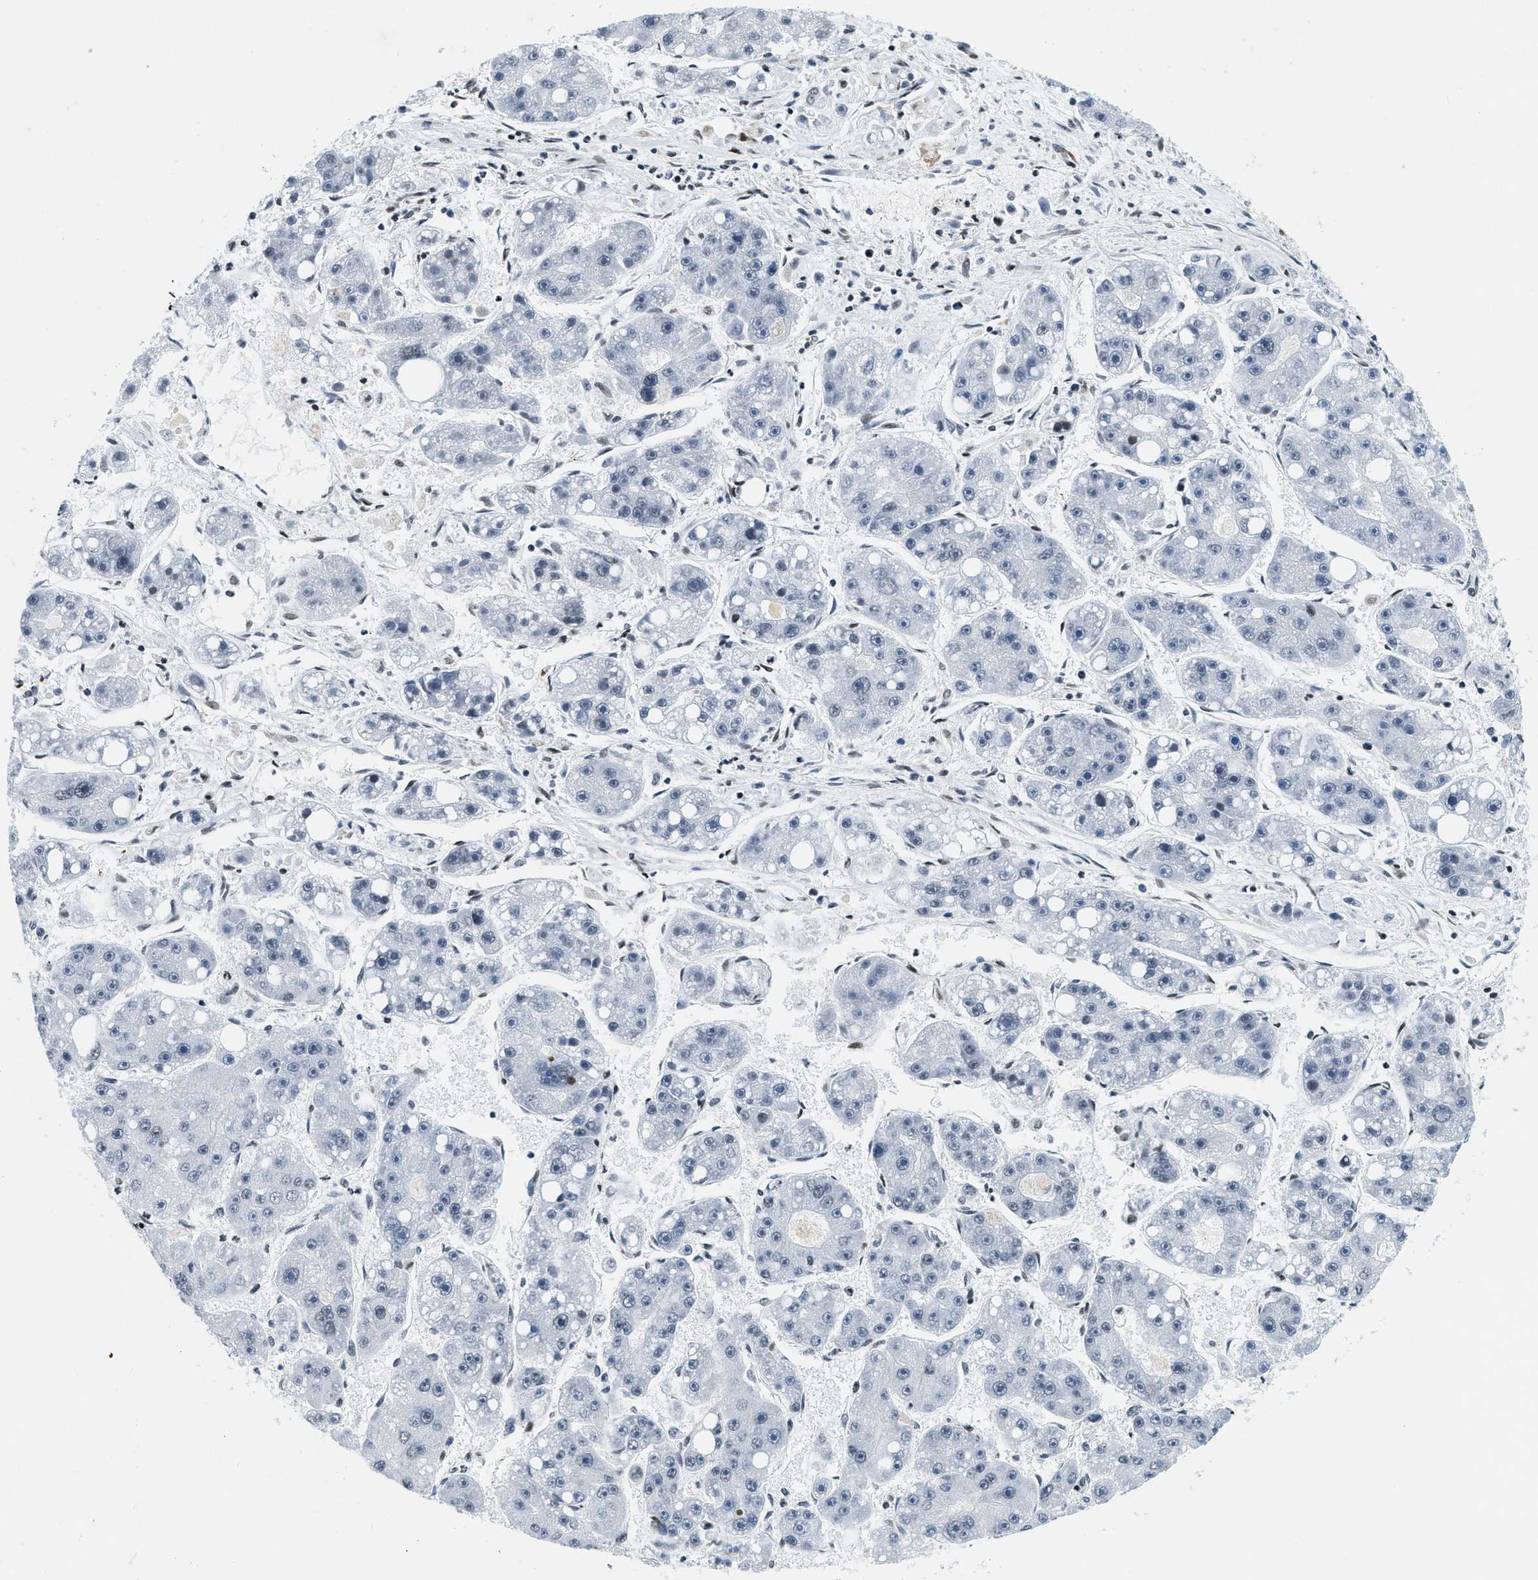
{"staining": {"intensity": "negative", "quantity": "none", "location": "none"}, "tissue": "liver cancer", "cell_type": "Tumor cells", "image_type": "cancer", "snomed": [{"axis": "morphology", "description": "Carcinoma, Hepatocellular, NOS"}, {"axis": "topography", "description": "Liver"}], "caption": "Immunohistochemistry micrograph of human liver cancer (hepatocellular carcinoma) stained for a protein (brown), which shows no expression in tumor cells.", "gene": "UVRAG", "patient": {"sex": "female", "age": 61}}